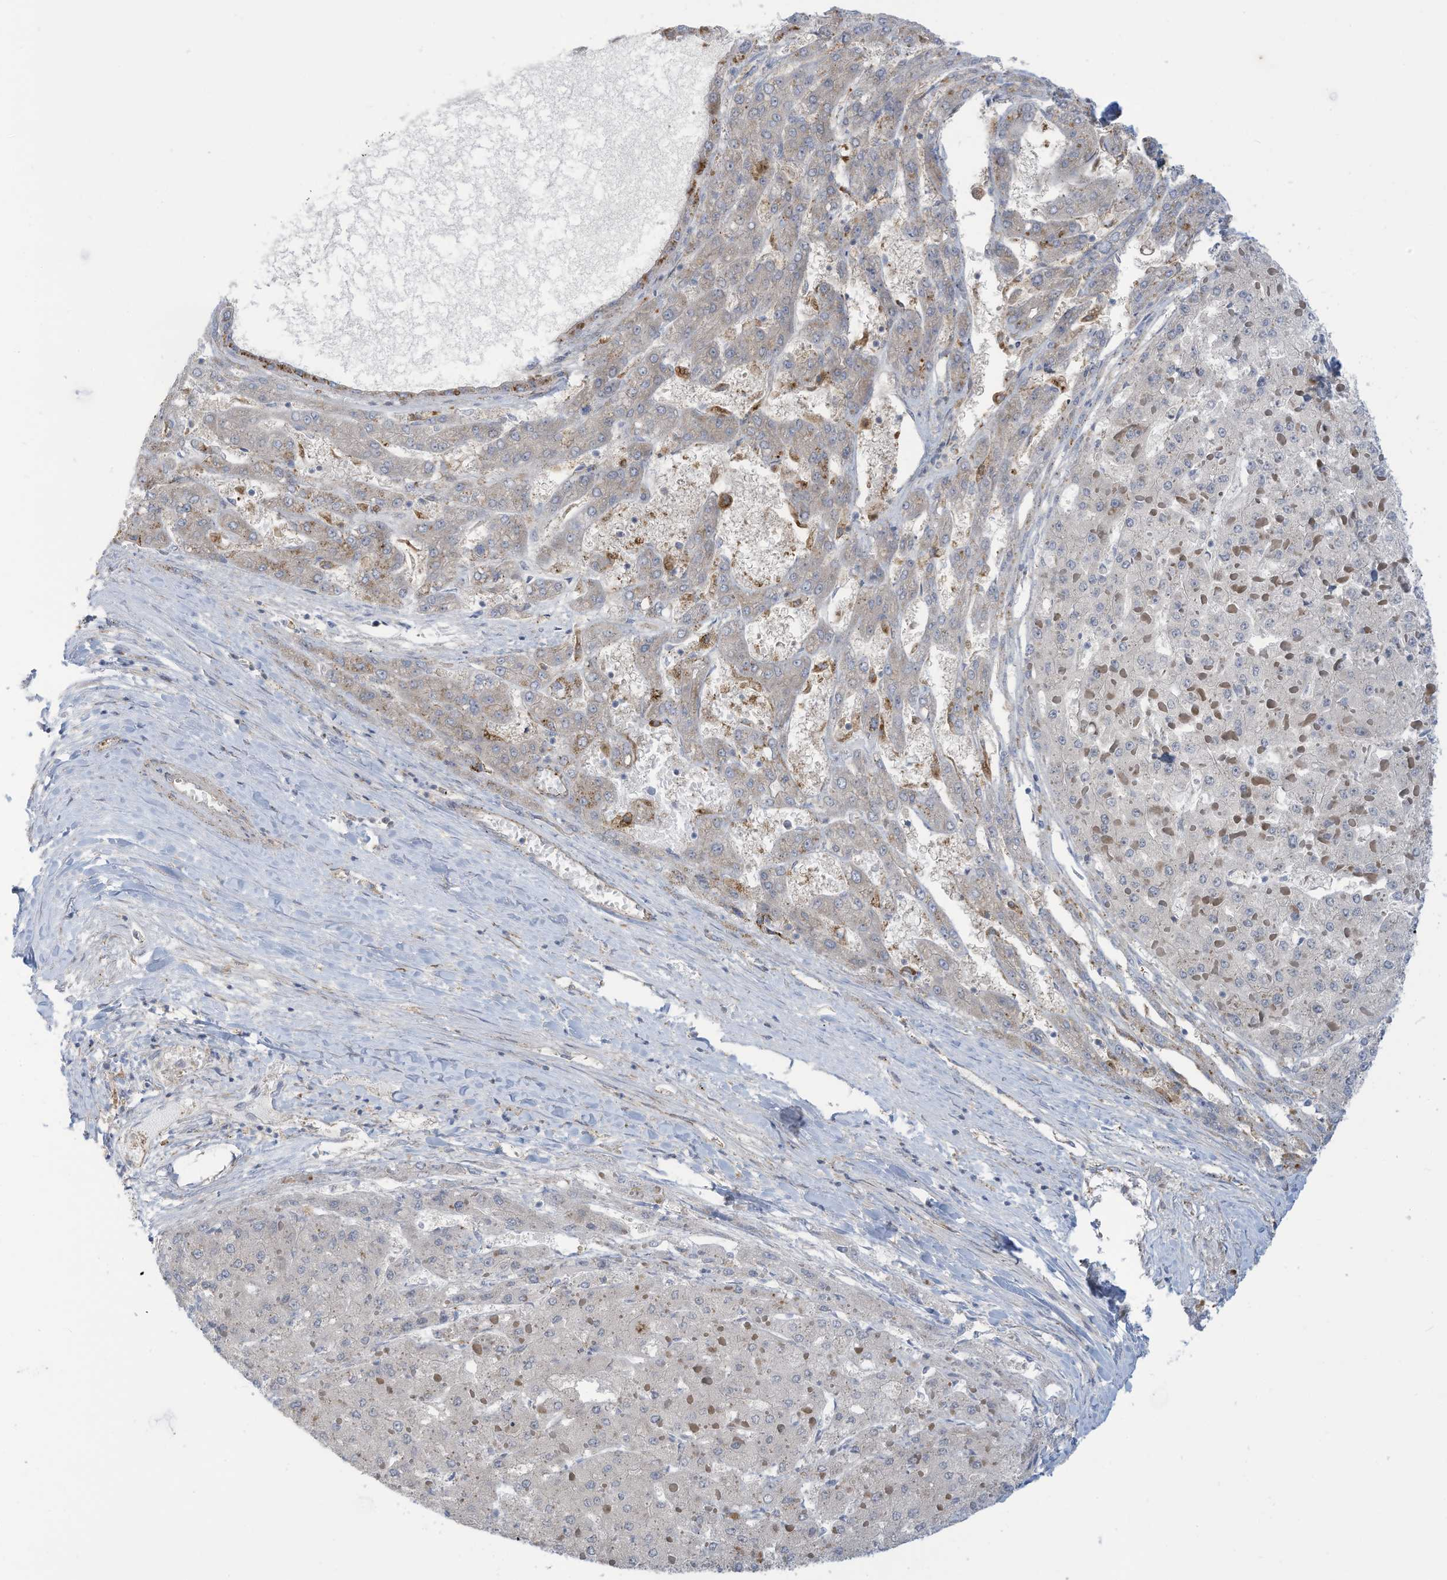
{"staining": {"intensity": "moderate", "quantity": "<25%", "location": "cytoplasmic/membranous"}, "tissue": "liver cancer", "cell_type": "Tumor cells", "image_type": "cancer", "snomed": [{"axis": "morphology", "description": "Carcinoma, Hepatocellular, NOS"}, {"axis": "topography", "description": "Liver"}], "caption": "Tumor cells display low levels of moderate cytoplasmic/membranous staining in approximately <25% of cells in liver cancer (hepatocellular carcinoma).", "gene": "ADAT2", "patient": {"sex": "female", "age": 73}}